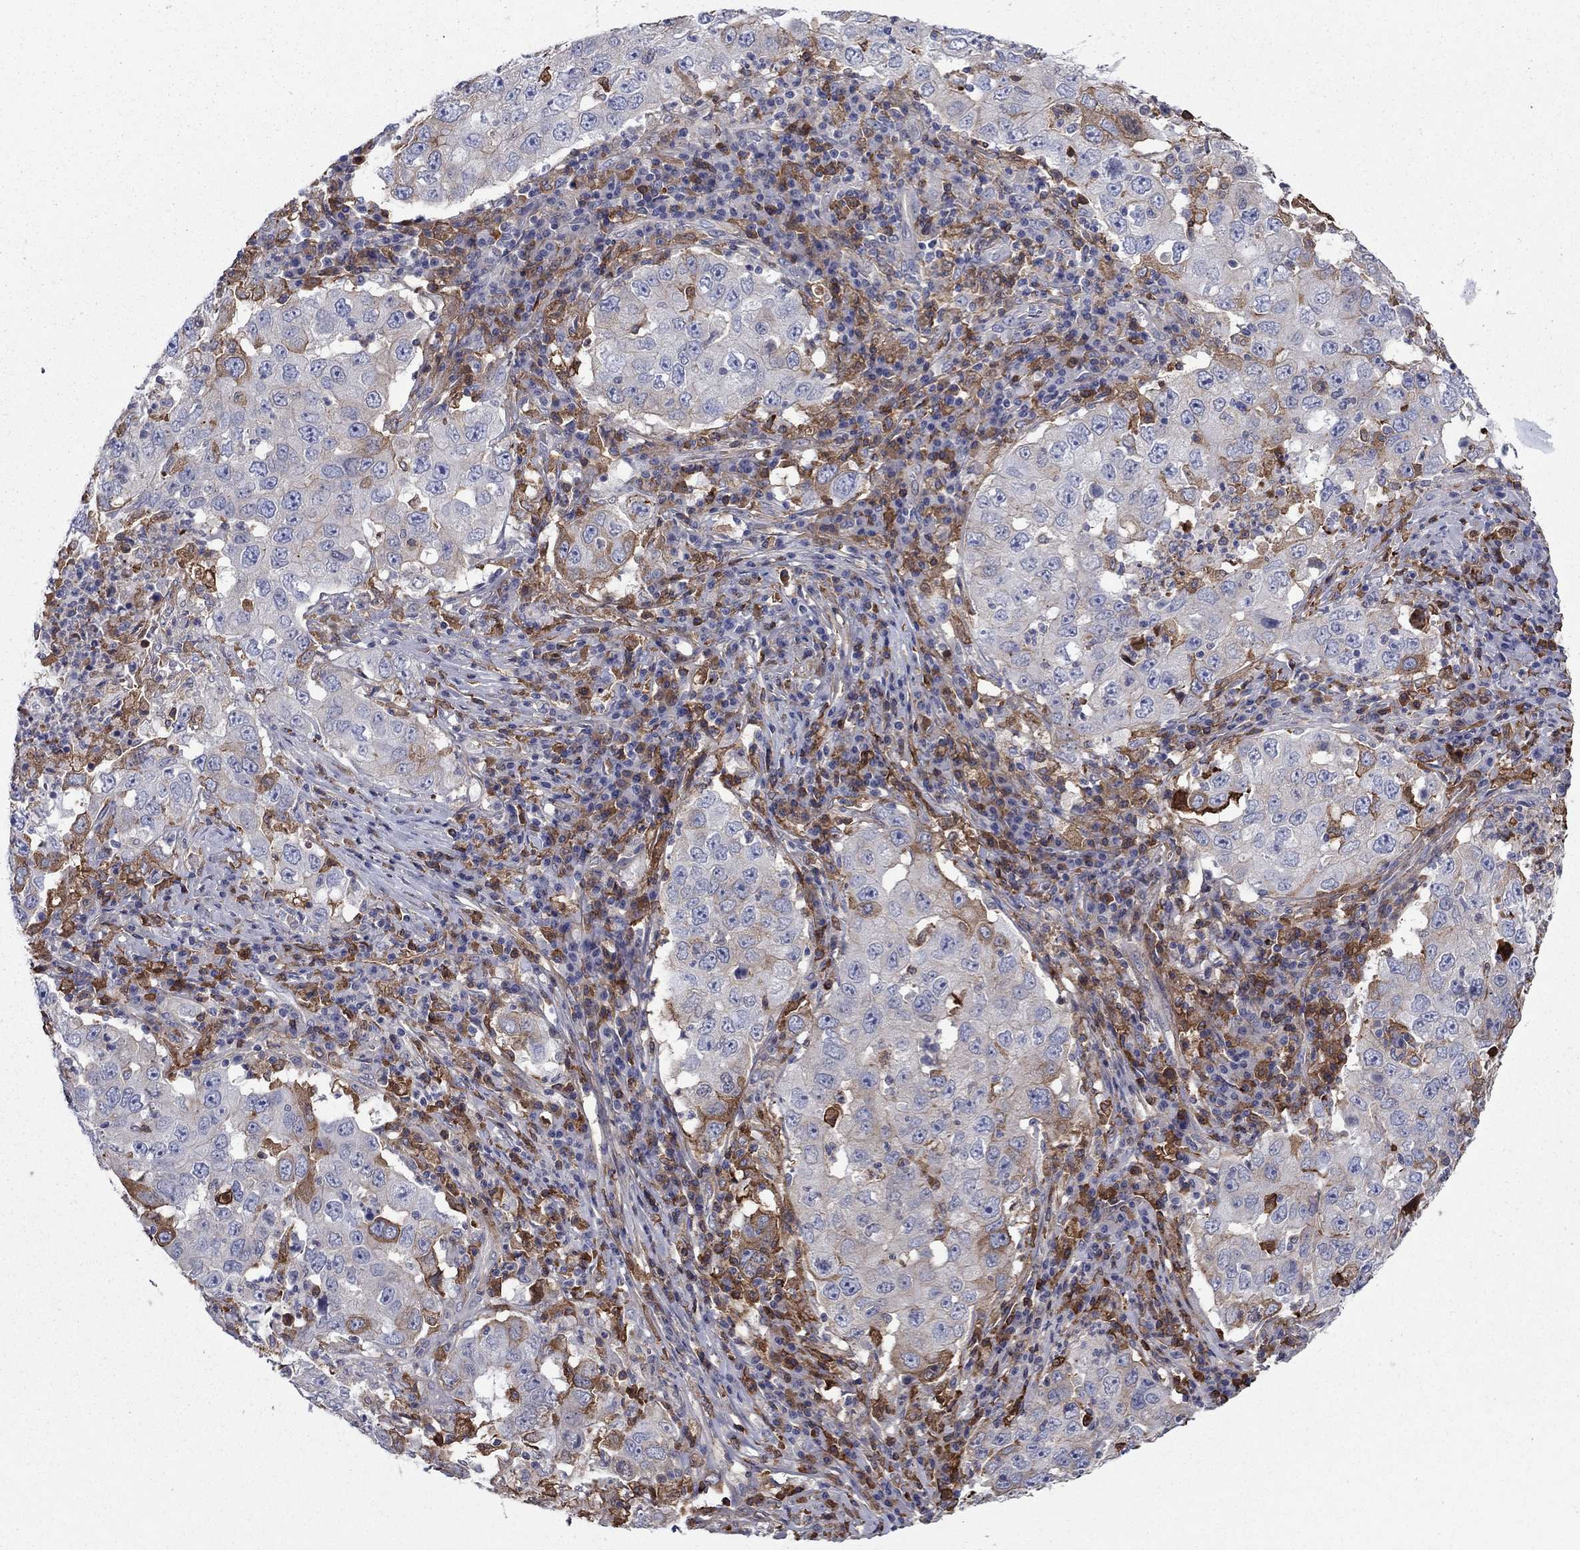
{"staining": {"intensity": "moderate", "quantity": "<25%", "location": "cytoplasmic/membranous"}, "tissue": "lung cancer", "cell_type": "Tumor cells", "image_type": "cancer", "snomed": [{"axis": "morphology", "description": "Adenocarcinoma, NOS"}, {"axis": "topography", "description": "Lung"}], "caption": "Protein staining of lung cancer (adenocarcinoma) tissue demonstrates moderate cytoplasmic/membranous positivity in approximately <25% of tumor cells.", "gene": "HPX", "patient": {"sex": "male", "age": 73}}